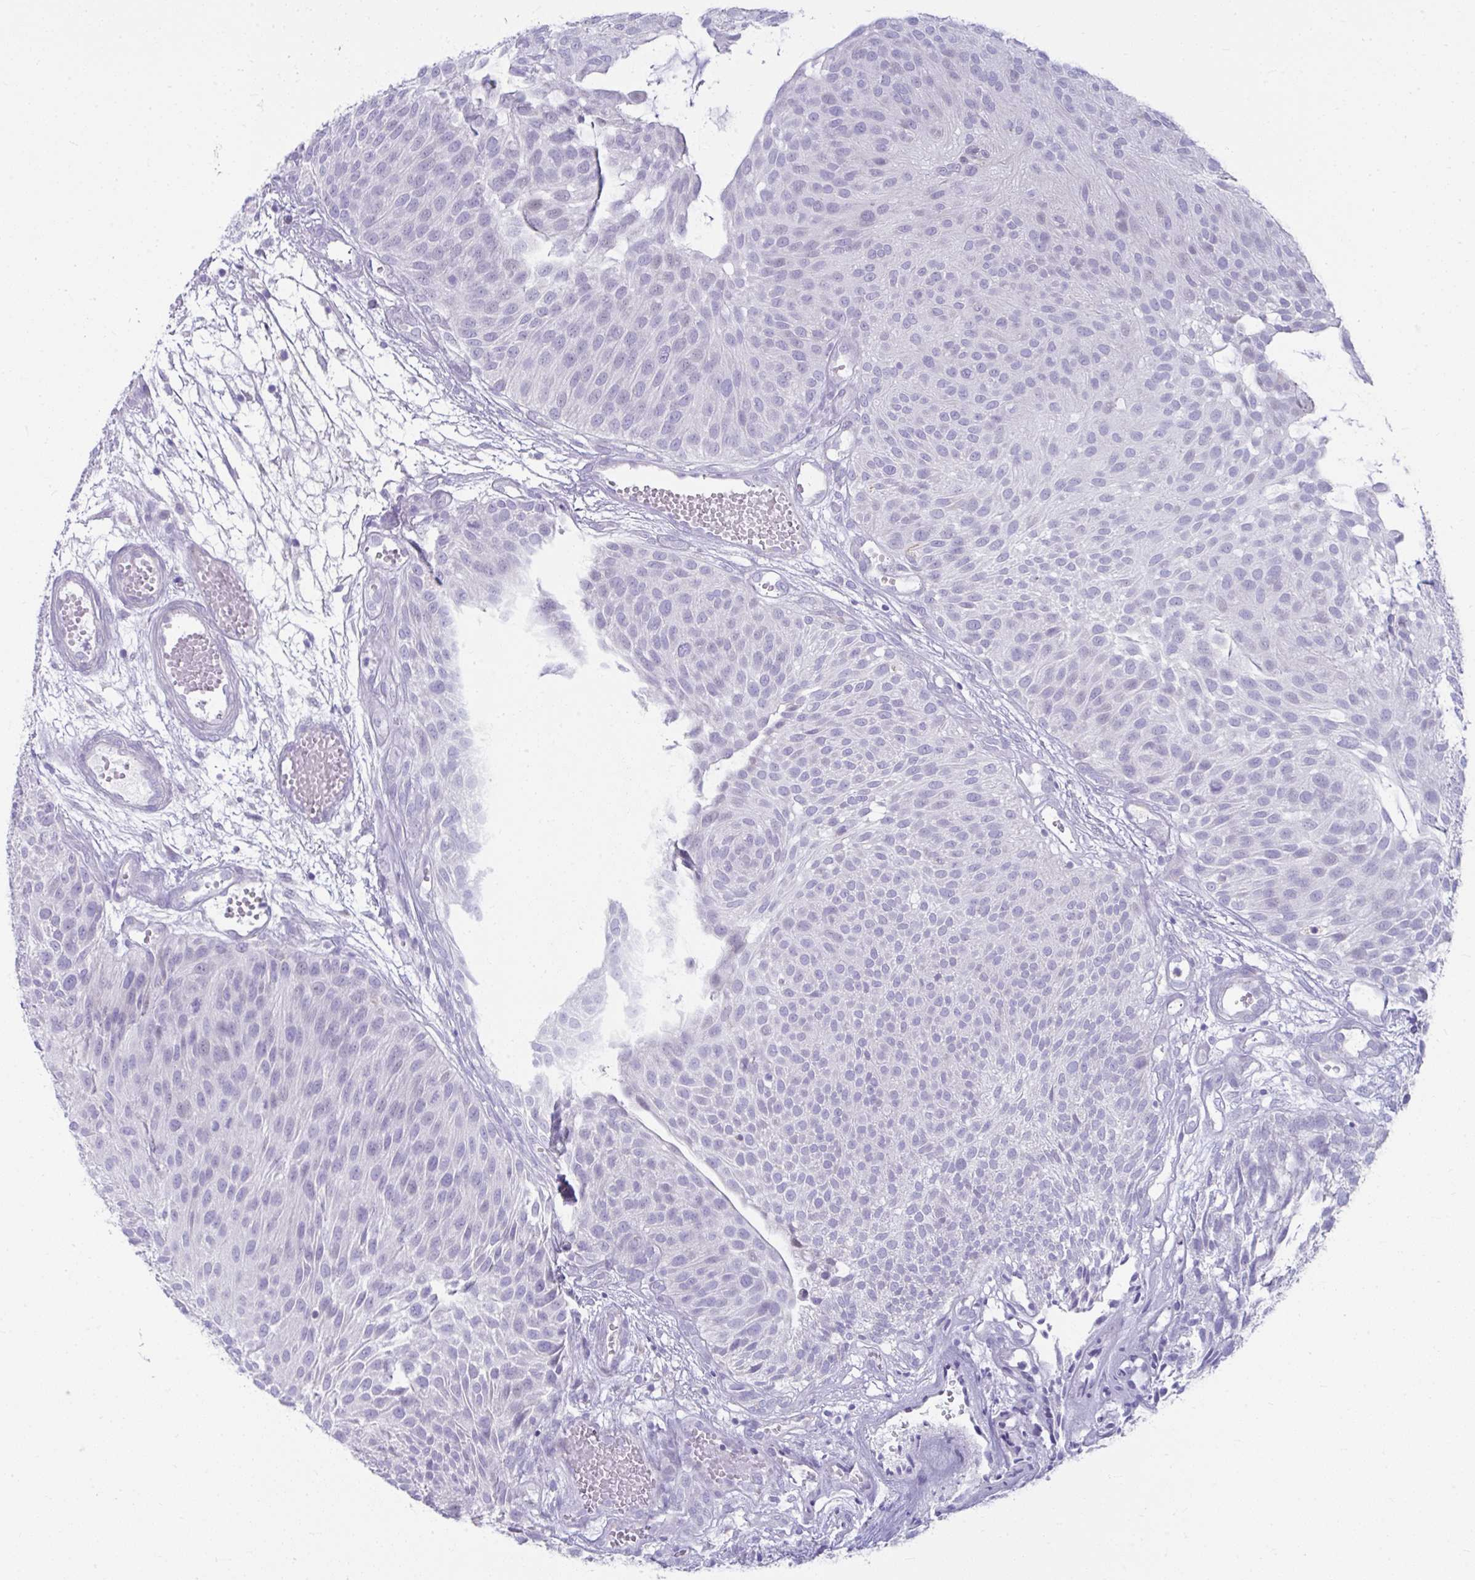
{"staining": {"intensity": "negative", "quantity": "none", "location": "none"}, "tissue": "urothelial cancer", "cell_type": "Tumor cells", "image_type": "cancer", "snomed": [{"axis": "morphology", "description": "Urothelial carcinoma, NOS"}, {"axis": "topography", "description": "Urinary bladder"}], "caption": "Tumor cells show no significant staining in urothelial cancer.", "gene": "ISL1", "patient": {"sex": "male", "age": 84}}